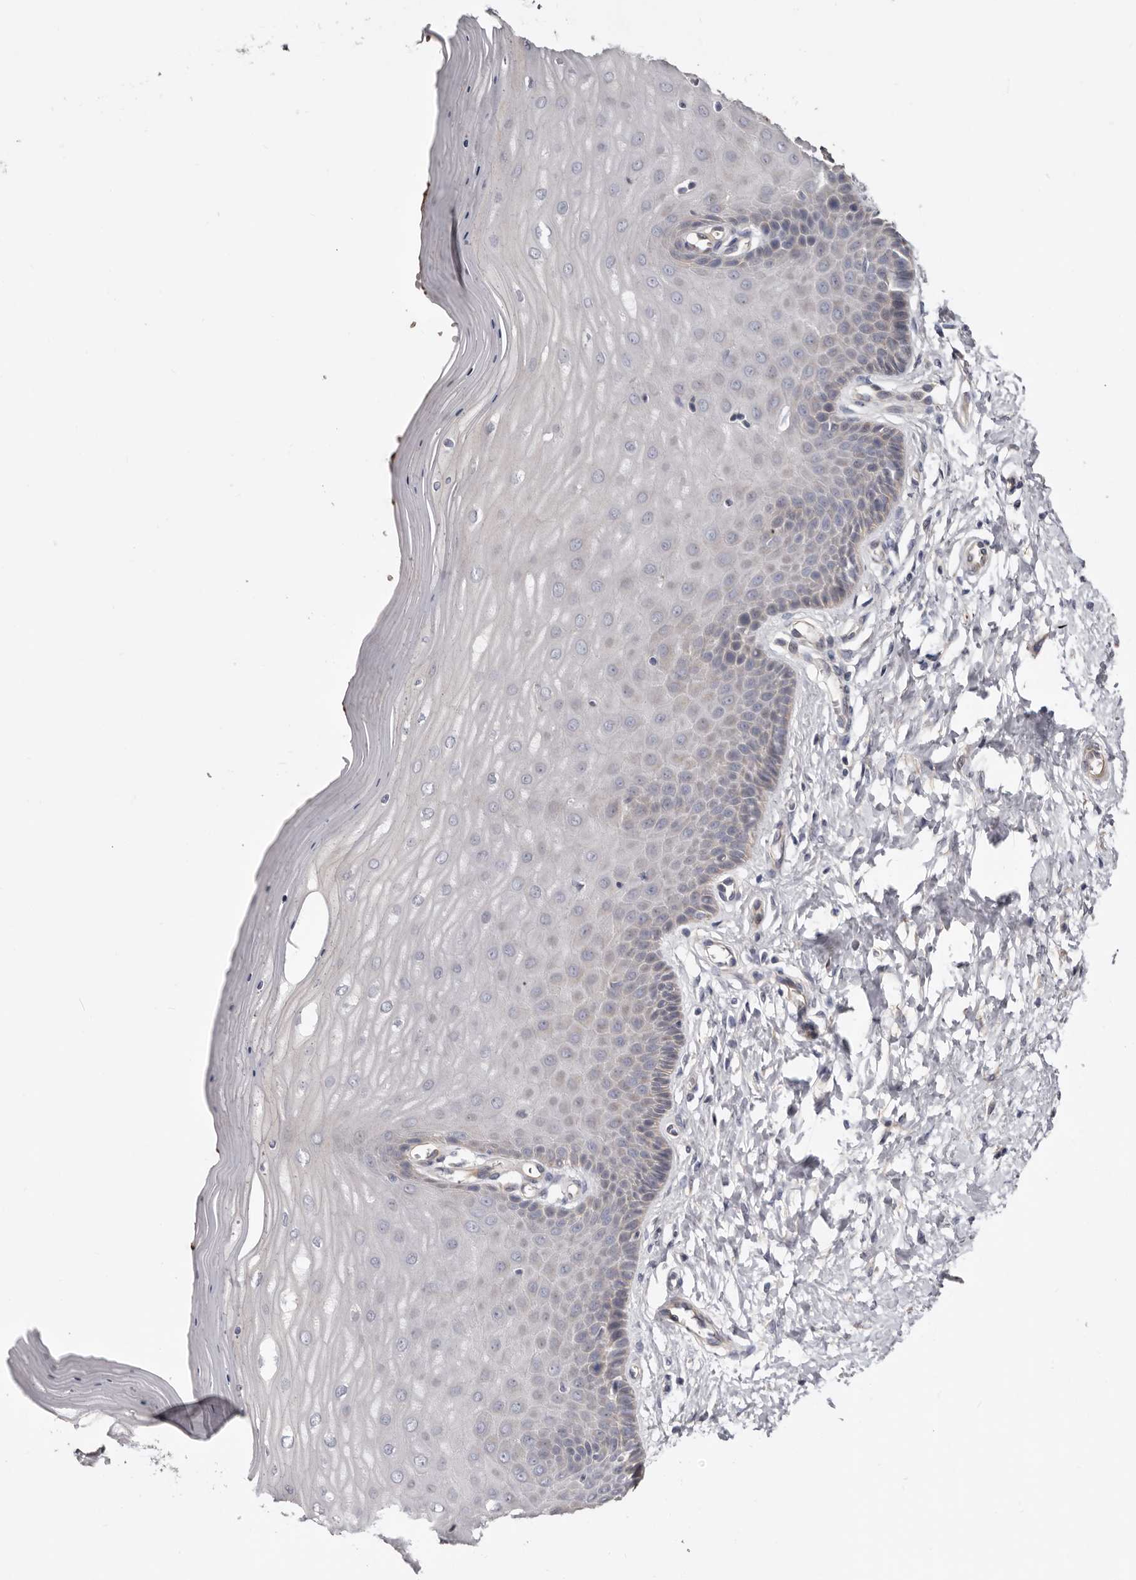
{"staining": {"intensity": "weak", "quantity": "<25%", "location": "cytoplasmic/membranous"}, "tissue": "cervix", "cell_type": "Glandular cells", "image_type": "normal", "snomed": [{"axis": "morphology", "description": "Normal tissue, NOS"}, {"axis": "topography", "description": "Cervix"}], "caption": "An immunohistochemistry (IHC) micrograph of benign cervix is shown. There is no staining in glandular cells of cervix.", "gene": "SPTA1", "patient": {"sex": "female", "age": 55}}